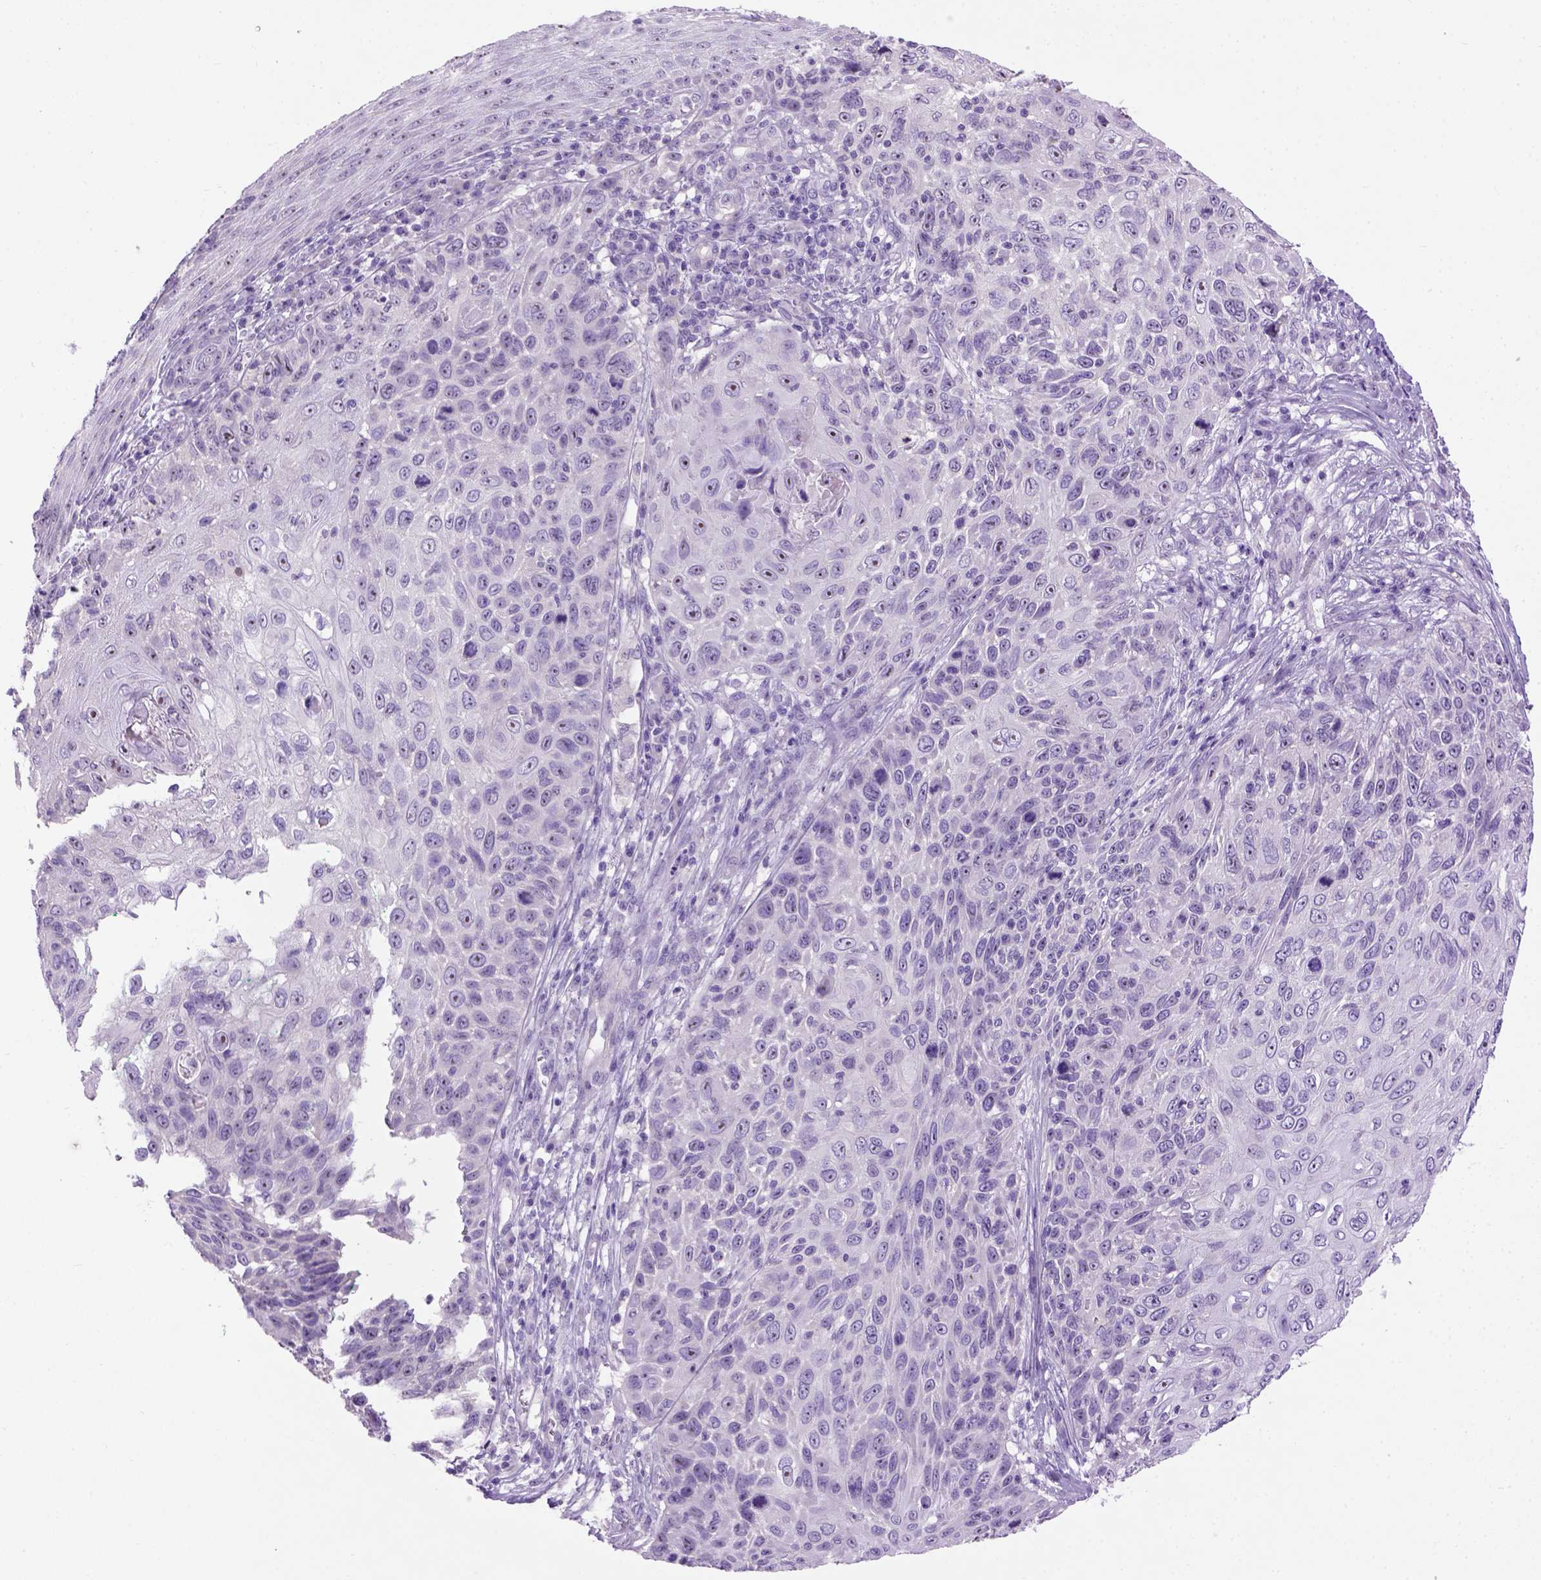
{"staining": {"intensity": "moderate", "quantity": "25%-75%", "location": "nuclear"}, "tissue": "skin cancer", "cell_type": "Tumor cells", "image_type": "cancer", "snomed": [{"axis": "morphology", "description": "Squamous cell carcinoma, NOS"}, {"axis": "topography", "description": "Skin"}], "caption": "Immunohistochemical staining of human skin squamous cell carcinoma exhibits medium levels of moderate nuclear protein expression in about 25%-75% of tumor cells.", "gene": "UTP4", "patient": {"sex": "male", "age": 92}}